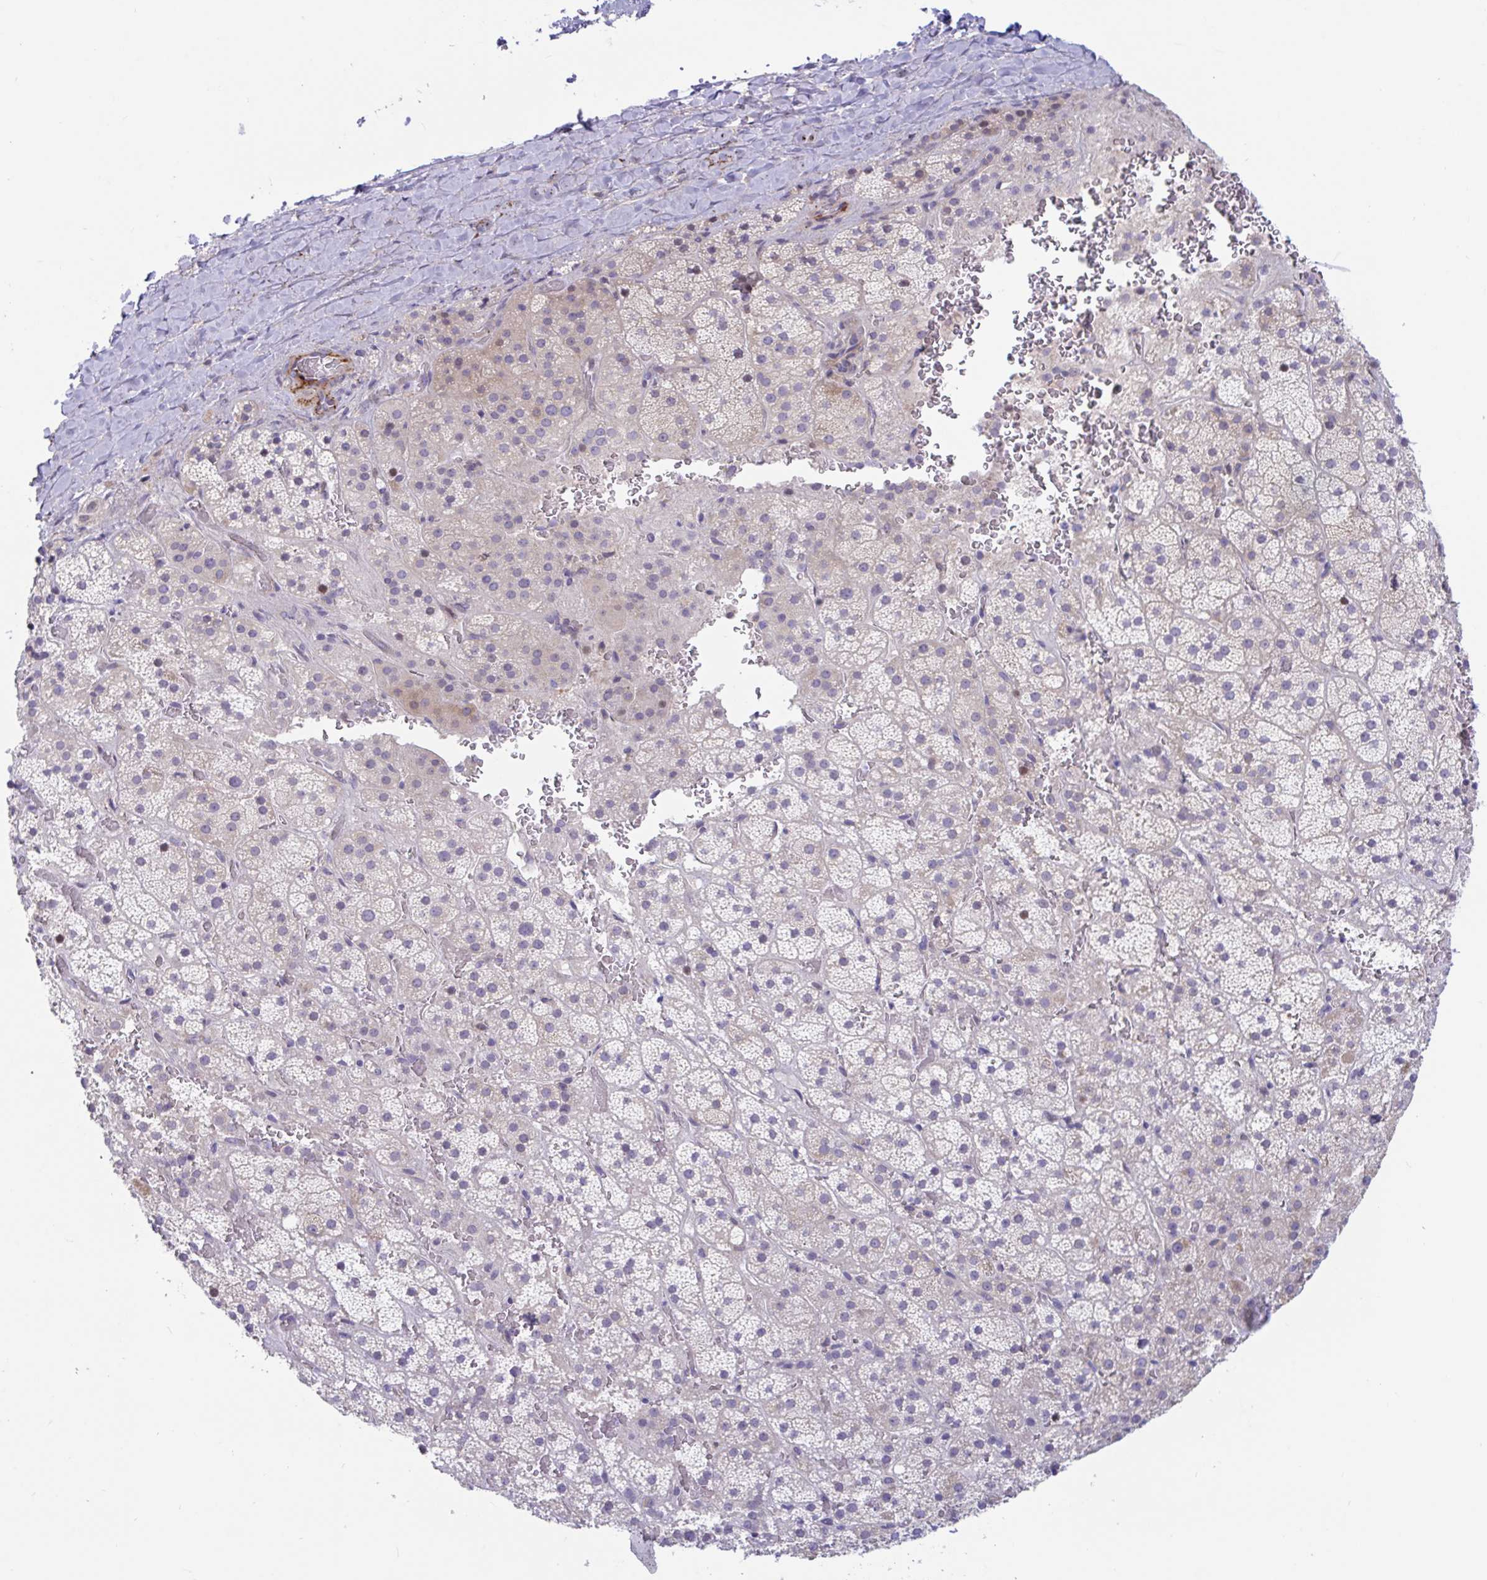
{"staining": {"intensity": "weak", "quantity": "<25%", "location": "cytoplasmic/membranous"}, "tissue": "adrenal gland", "cell_type": "Glandular cells", "image_type": "normal", "snomed": [{"axis": "morphology", "description": "Normal tissue, NOS"}, {"axis": "topography", "description": "Adrenal gland"}], "caption": "This is a histopathology image of immunohistochemistry (IHC) staining of unremarkable adrenal gland, which shows no expression in glandular cells. Brightfield microscopy of immunohistochemistry stained with DAB (brown) and hematoxylin (blue), captured at high magnification.", "gene": "IL37", "patient": {"sex": "male", "age": 57}}